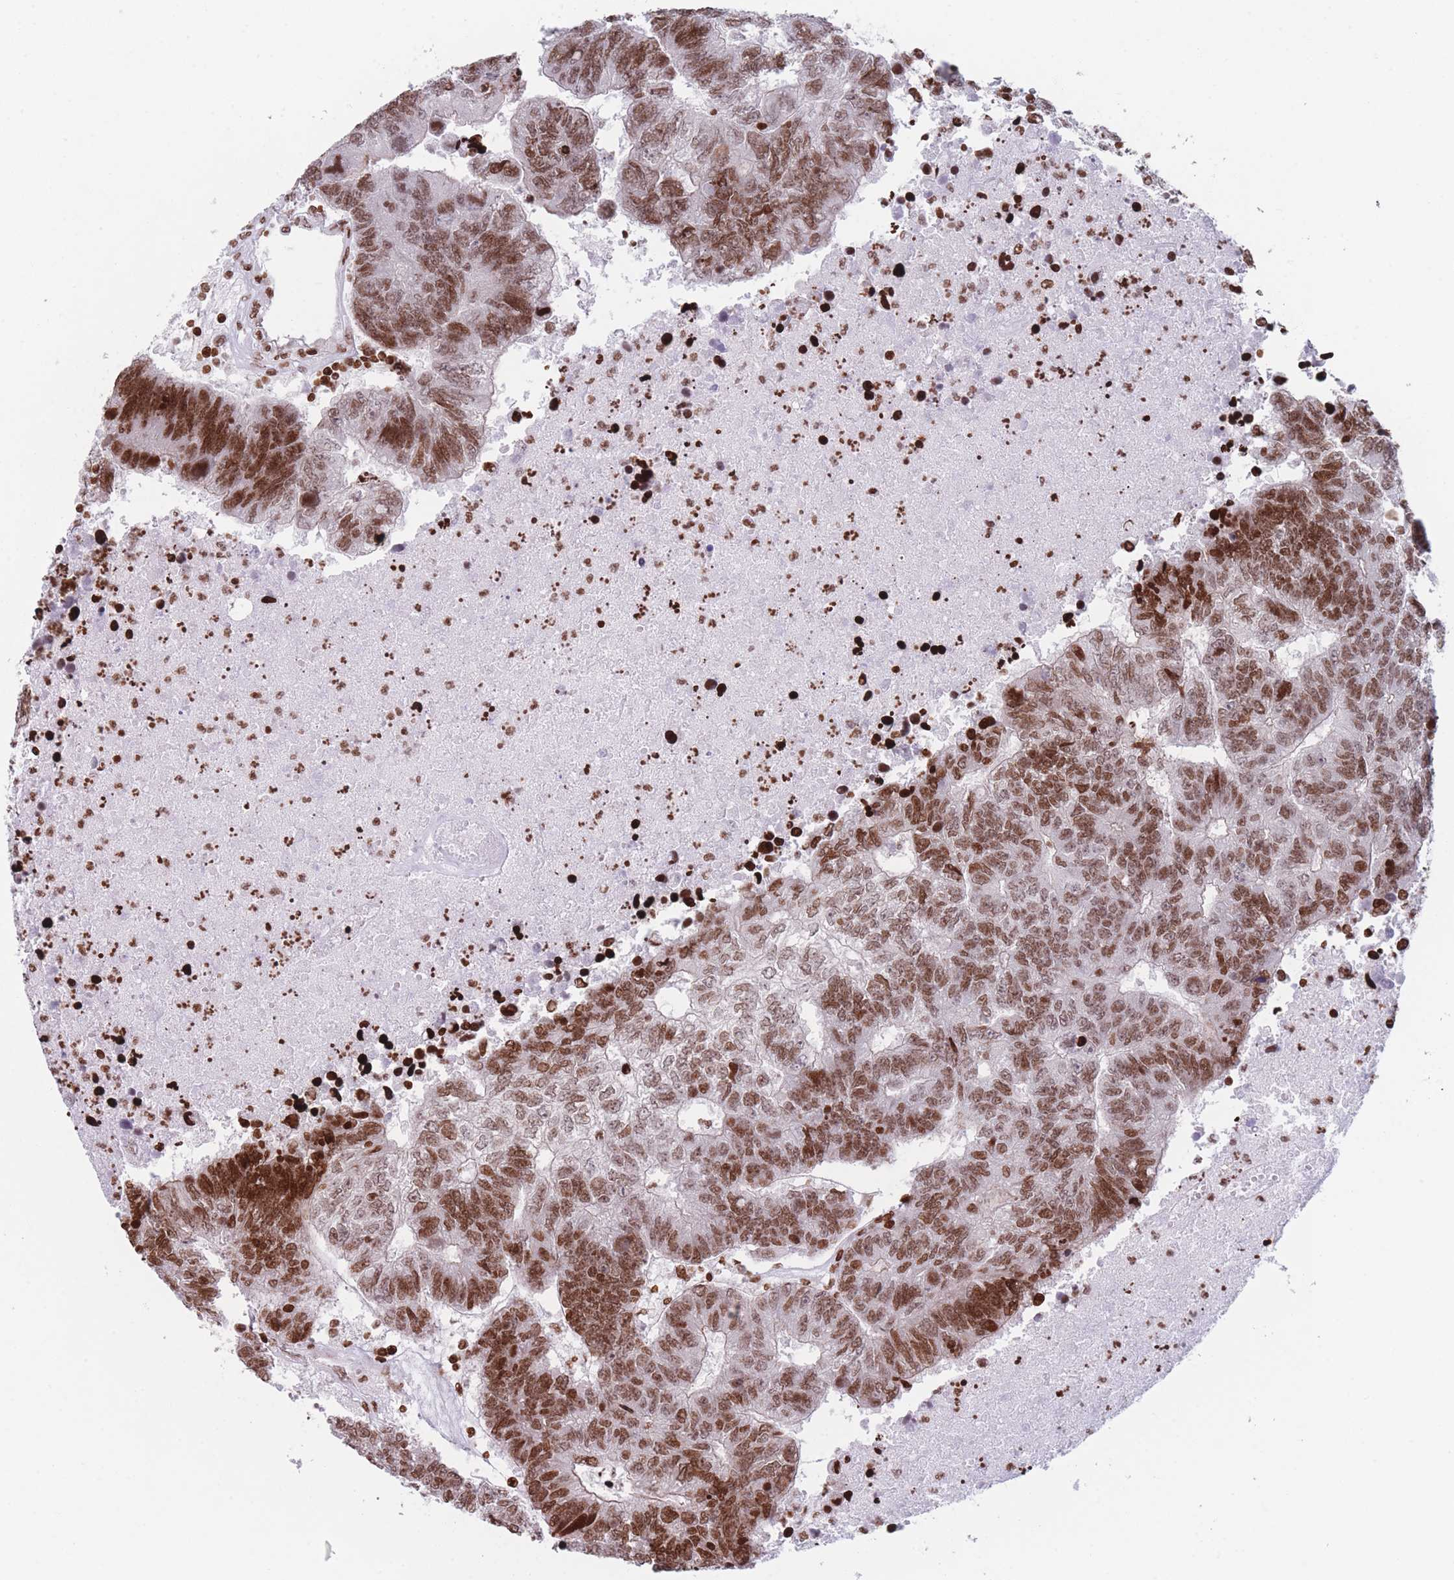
{"staining": {"intensity": "strong", "quantity": ">75%", "location": "nuclear"}, "tissue": "colorectal cancer", "cell_type": "Tumor cells", "image_type": "cancer", "snomed": [{"axis": "morphology", "description": "Adenocarcinoma, NOS"}, {"axis": "topography", "description": "Colon"}], "caption": "Tumor cells demonstrate strong nuclear staining in about >75% of cells in colorectal adenocarcinoma.", "gene": "AK9", "patient": {"sex": "female", "age": 48}}